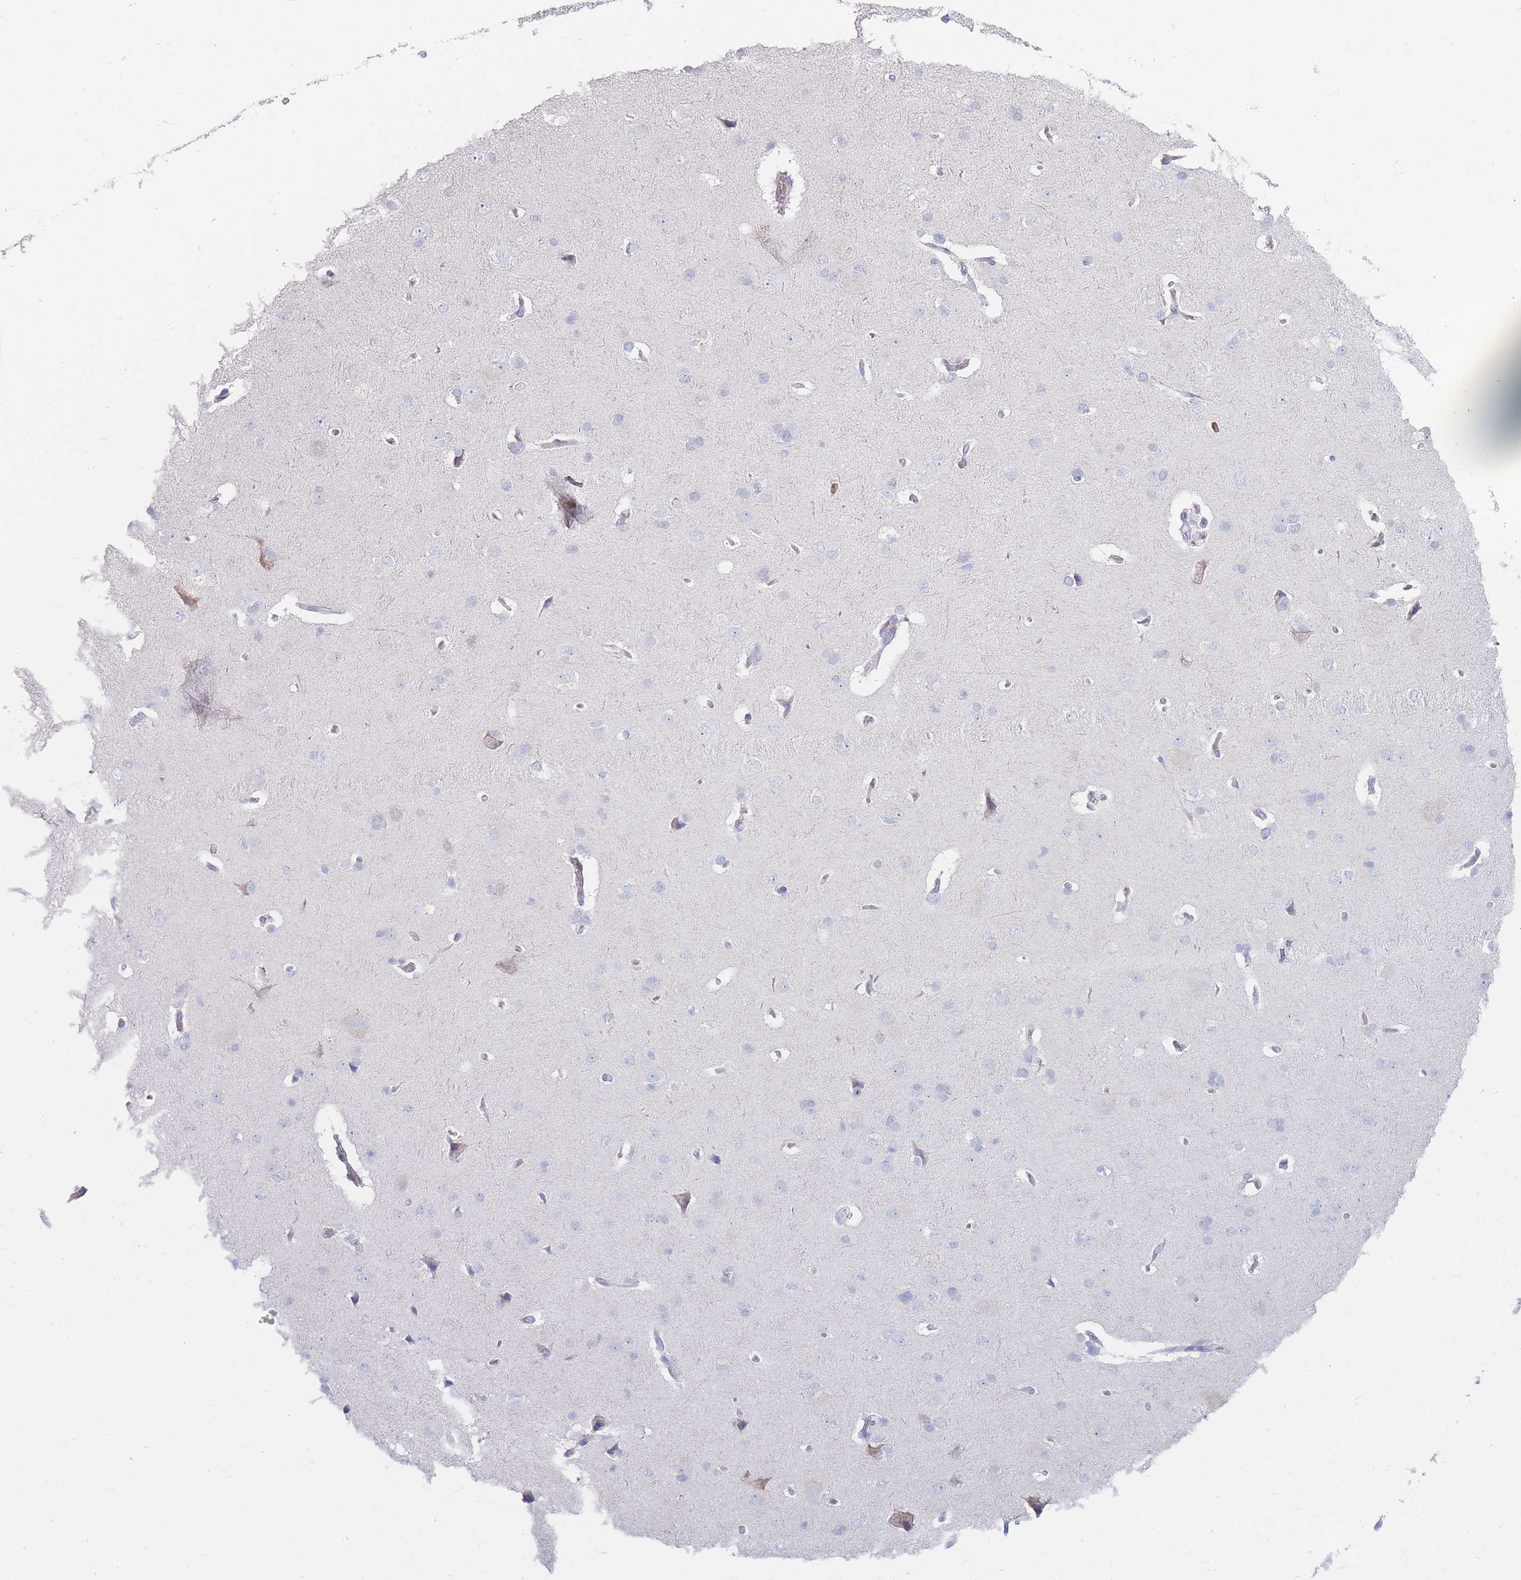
{"staining": {"intensity": "negative", "quantity": "none", "location": "none"}, "tissue": "cerebral cortex", "cell_type": "Endothelial cells", "image_type": "normal", "snomed": [{"axis": "morphology", "description": "Normal tissue, NOS"}, {"axis": "topography", "description": "Cerebral cortex"}], "caption": "The photomicrograph reveals no significant expression in endothelial cells of cerebral cortex.", "gene": "ENSG00000284931", "patient": {"sex": "male", "age": 62}}